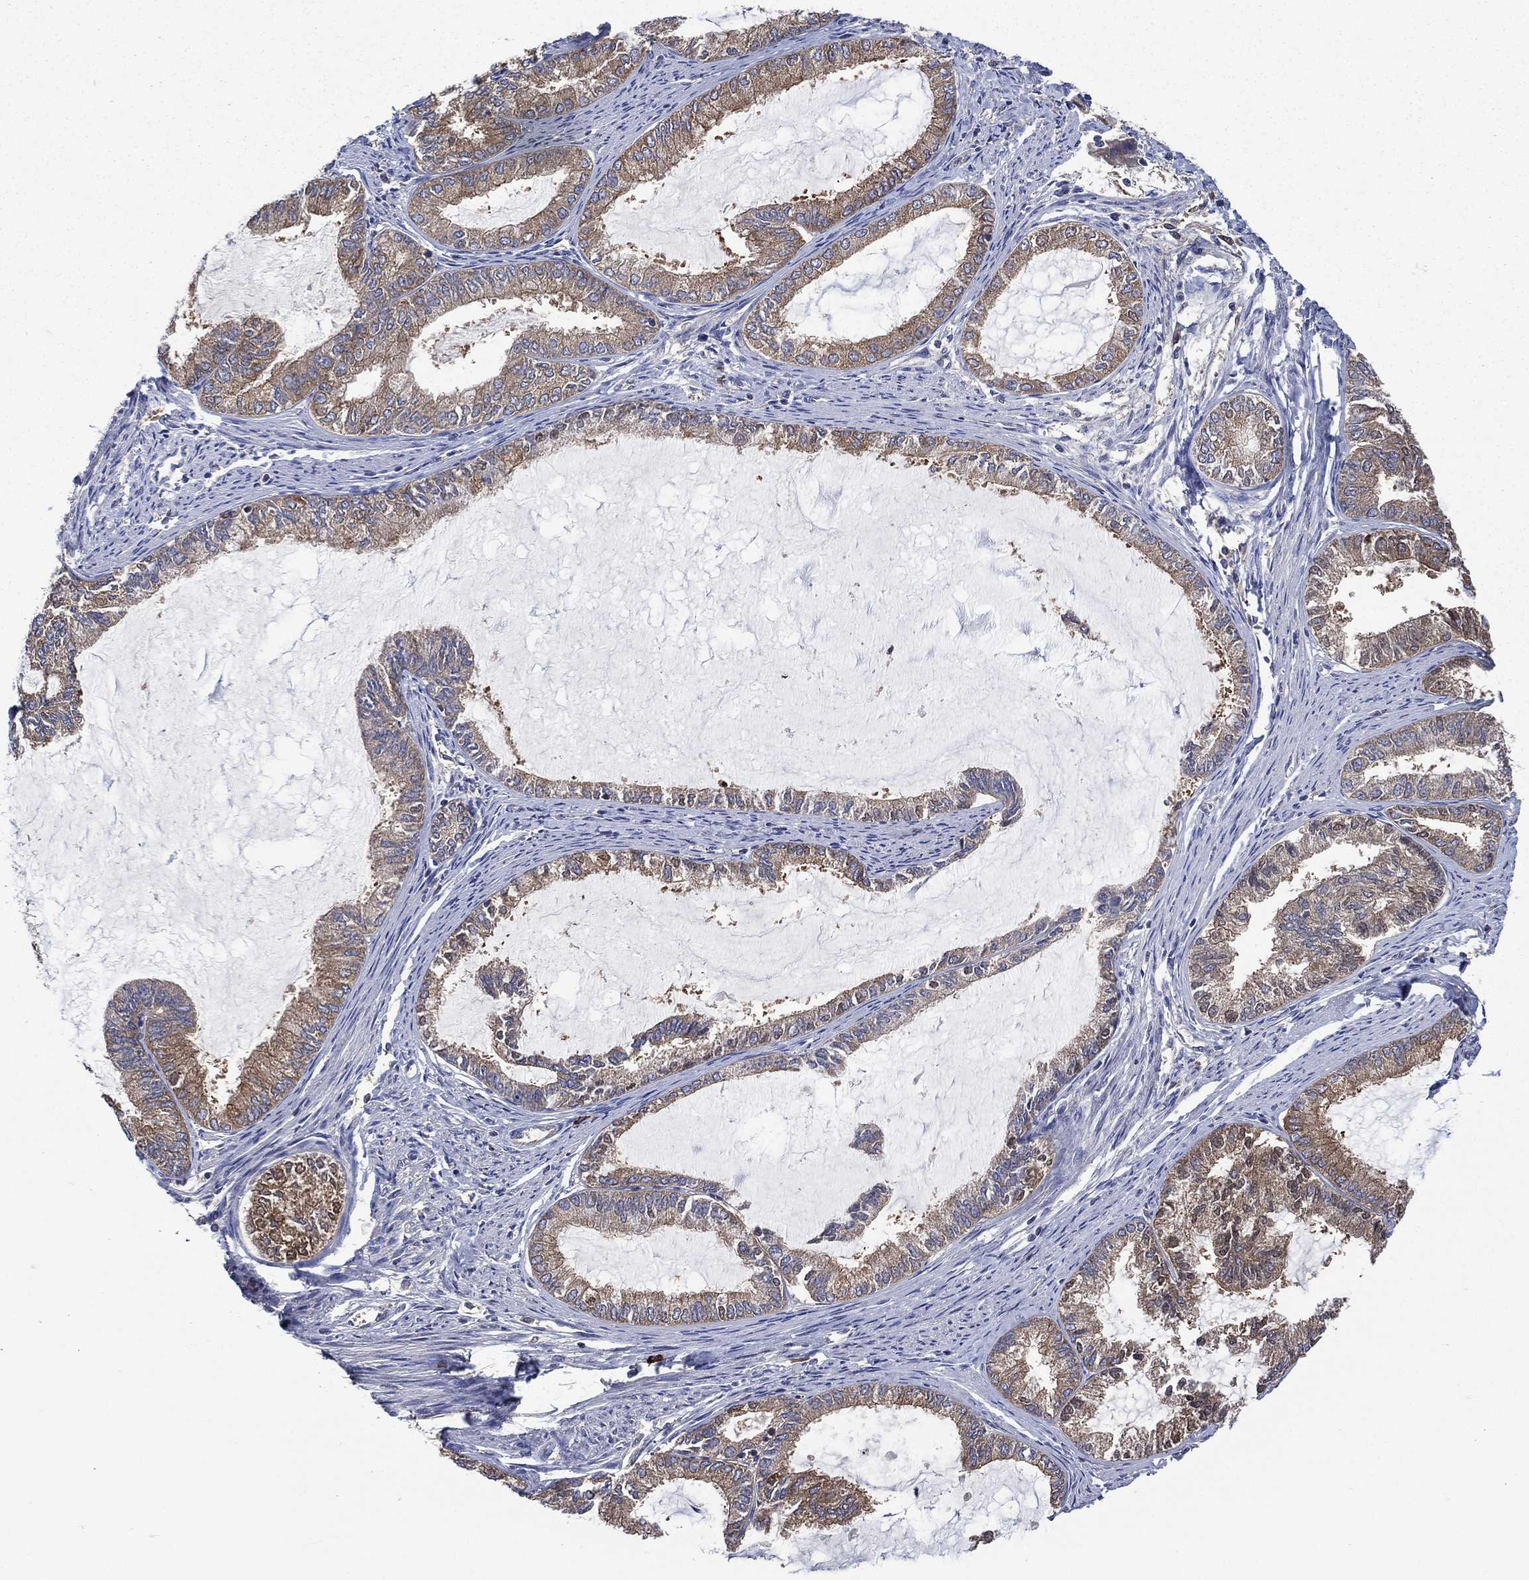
{"staining": {"intensity": "moderate", "quantity": ">75%", "location": "cytoplasmic/membranous"}, "tissue": "endometrial cancer", "cell_type": "Tumor cells", "image_type": "cancer", "snomed": [{"axis": "morphology", "description": "Adenocarcinoma, NOS"}, {"axis": "topography", "description": "Endometrium"}], "caption": "An image showing moderate cytoplasmic/membranous positivity in about >75% of tumor cells in endometrial adenocarcinoma, as visualized by brown immunohistochemical staining.", "gene": "SMPD3", "patient": {"sex": "female", "age": 86}}